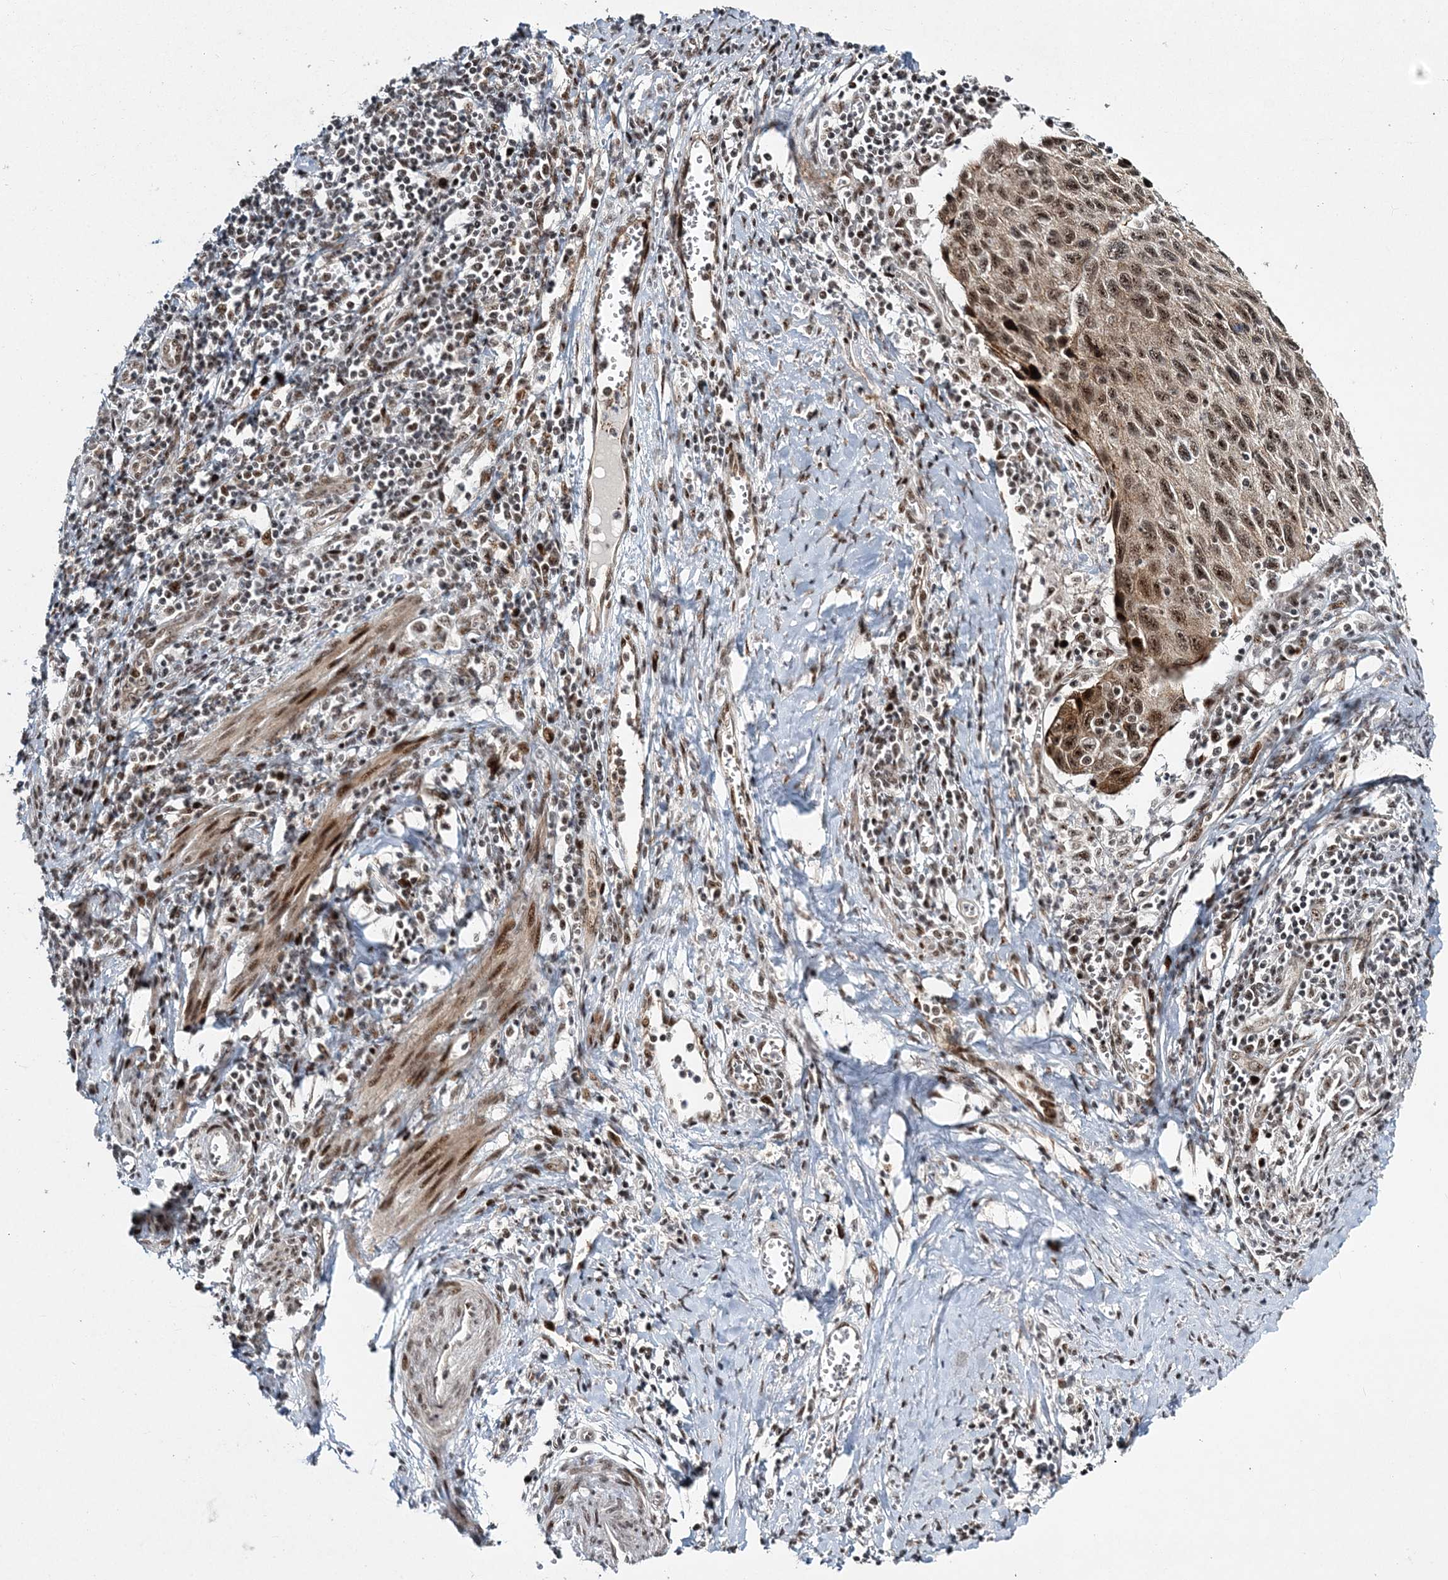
{"staining": {"intensity": "moderate", "quantity": ">75%", "location": "cytoplasmic/membranous,nuclear"}, "tissue": "cervical cancer", "cell_type": "Tumor cells", "image_type": "cancer", "snomed": [{"axis": "morphology", "description": "Squamous cell carcinoma, NOS"}, {"axis": "topography", "description": "Cervix"}], "caption": "An IHC micrograph of tumor tissue is shown. Protein staining in brown shows moderate cytoplasmic/membranous and nuclear positivity in squamous cell carcinoma (cervical) within tumor cells.", "gene": "CWC22", "patient": {"sex": "female", "age": 53}}